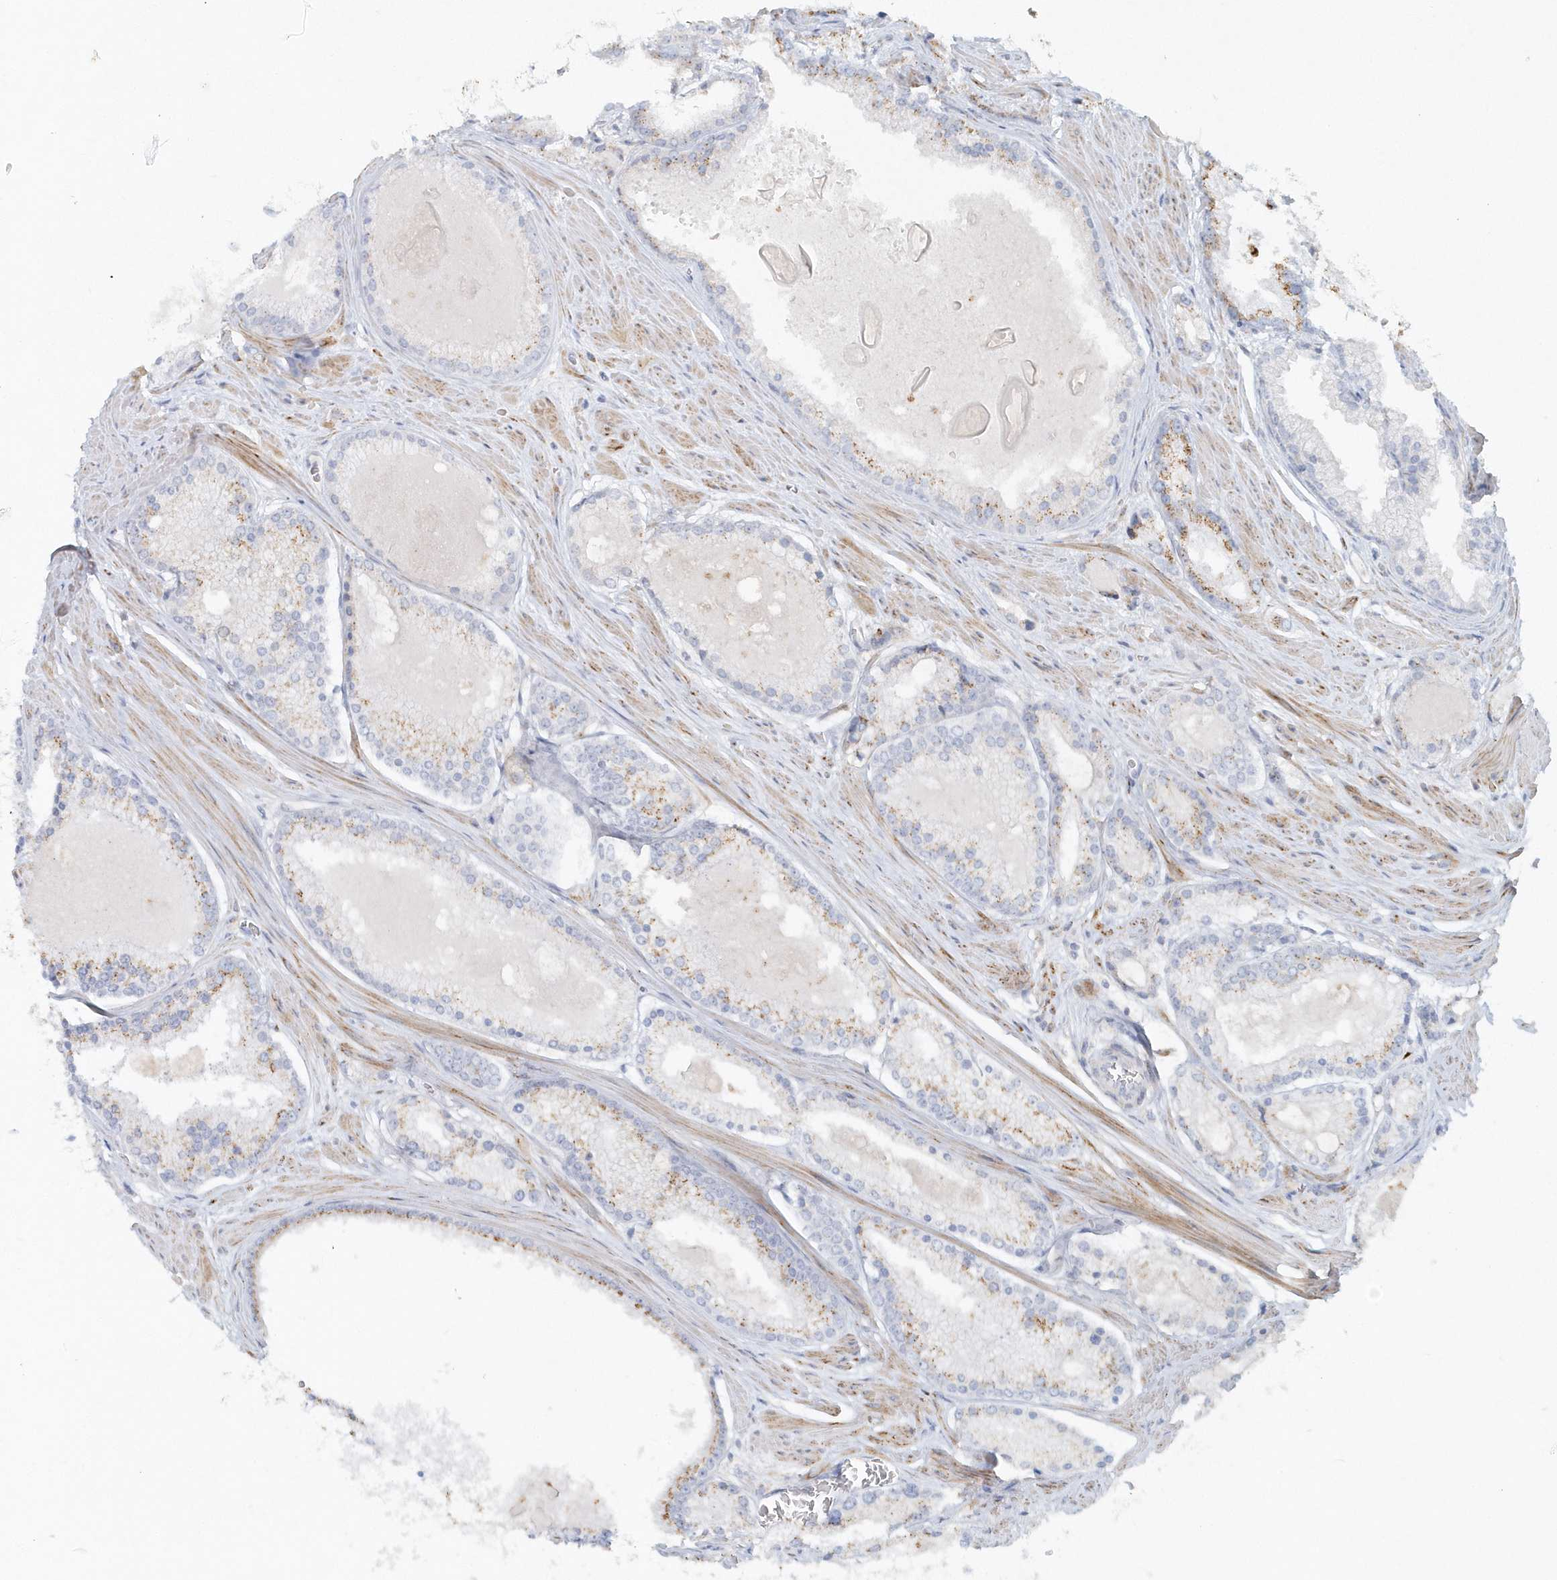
{"staining": {"intensity": "moderate", "quantity": "25%-75%", "location": "cytoplasmic/membranous"}, "tissue": "prostate cancer", "cell_type": "Tumor cells", "image_type": "cancer", "snomed": [{"axis": "morphology", "description": "Adenocarcinoma, Low grade"}, {"axis": "topography", "description": "Prostate"}], "caption": "Immunohistochemistry (IHC) (DAB (3,3'-diaminobenzidine)) staining of human prostate cancer demonstrates moderate cytoplasmic/membranous protein staining in about 25%-75% of tumor cells.", "gene": "DNAH1", "patient": {"sex": "male", "age": 54}}